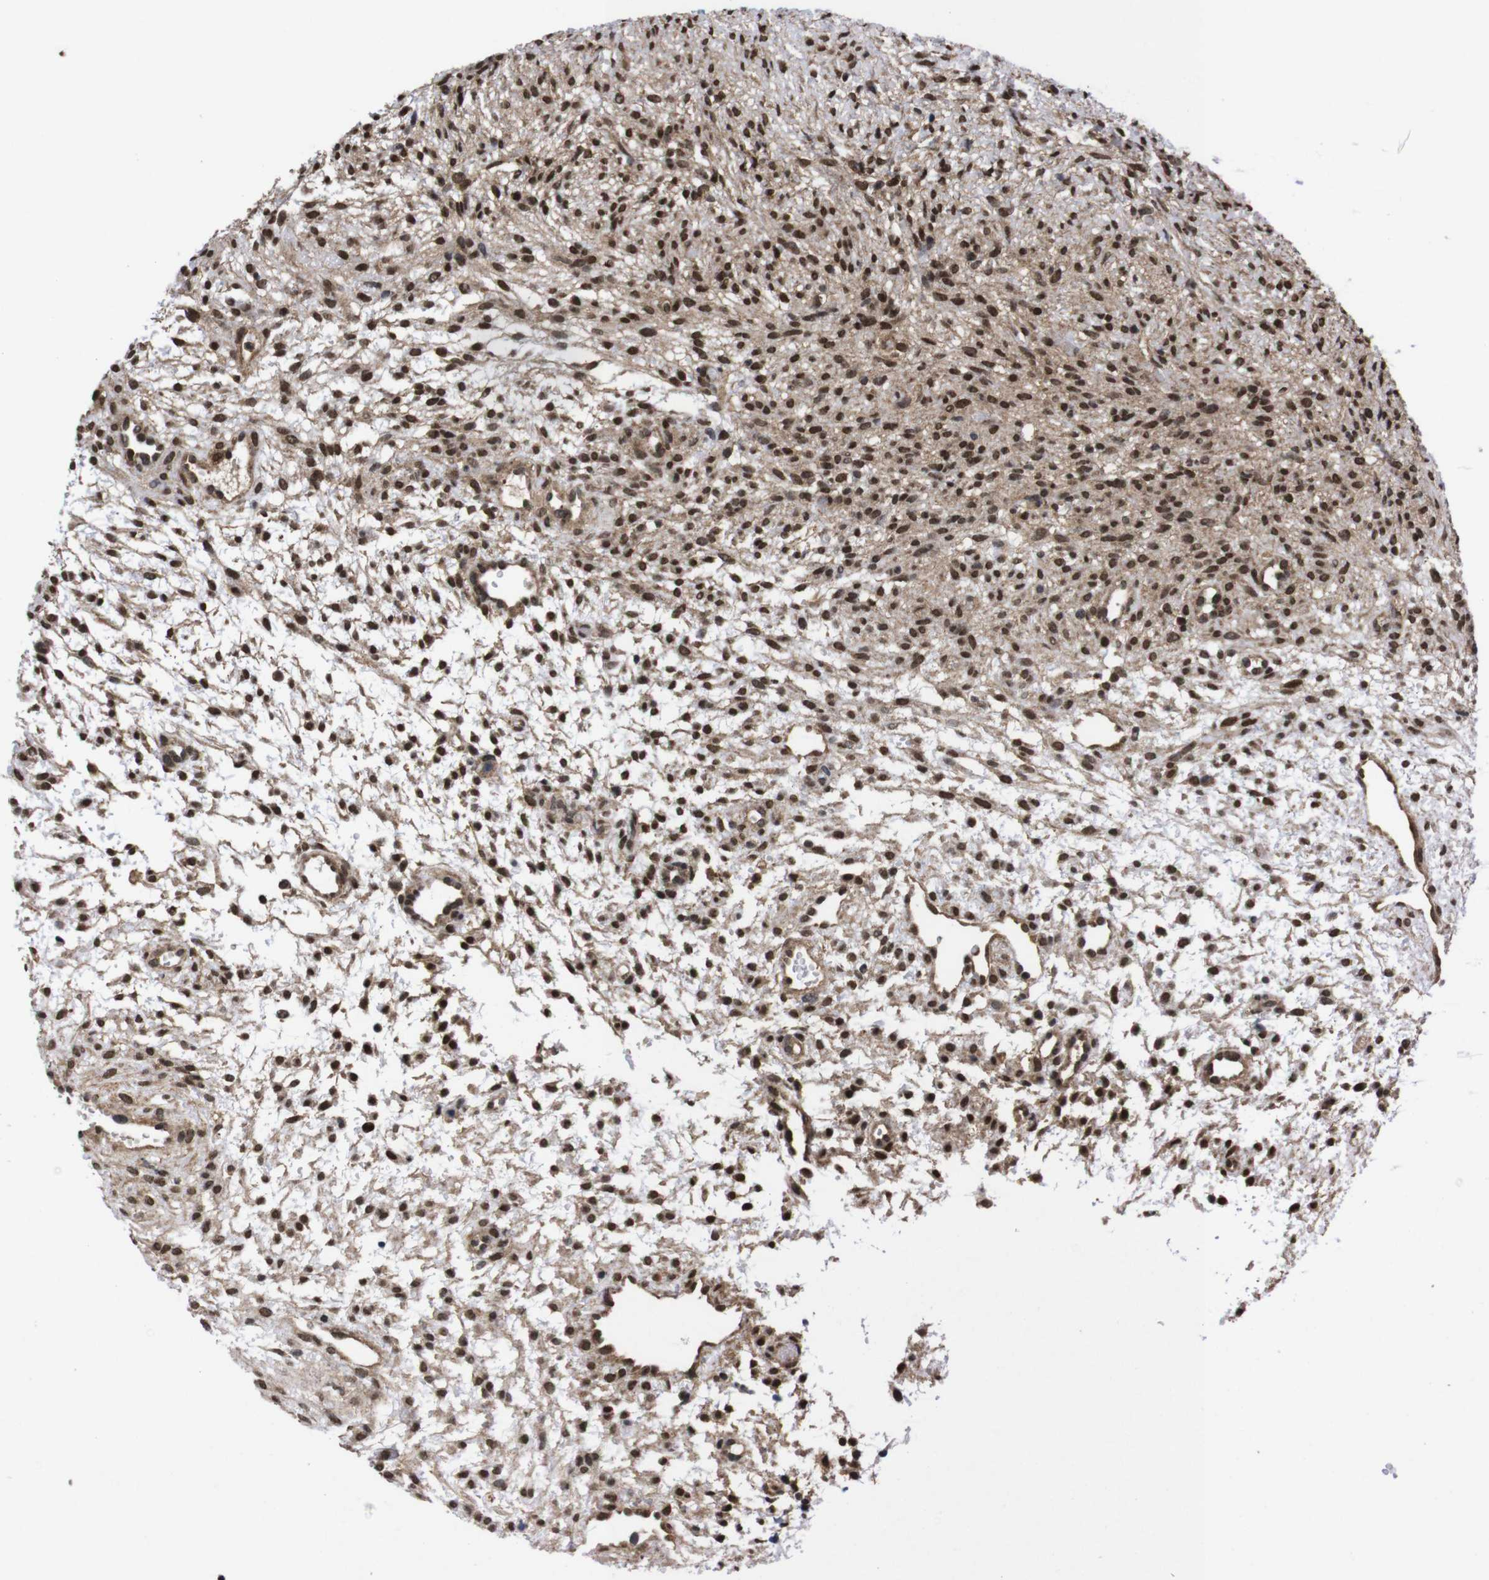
{"staining": {"intensity": "strong", "quantity": "25%-75%", "location": "cytoplasmic/membranous,nuclear"}, "tissue": "ovary", "cell_type": "Ovarian stroma cells", "image_type": "normal", "snomed": [{"axis": "morphology", "description": "Normal tissue, NOS"}, {"axis": "morphology", "description": "Cyst, NOS"}, {"axis": "topography", "description": "Ovary"}], "caption": "Brown immunohistochemical staining in benign ovary displays strong cytoplasmic/membranous,nuclear staining in approximately 25%-75% of ovarian stroma cells. Immunohistochemistry (ihc) stains the protein in brown and the nuclei are stained blue.", "gene": "UBQLN2", "patient": {"sex": "female", "age": 18}}